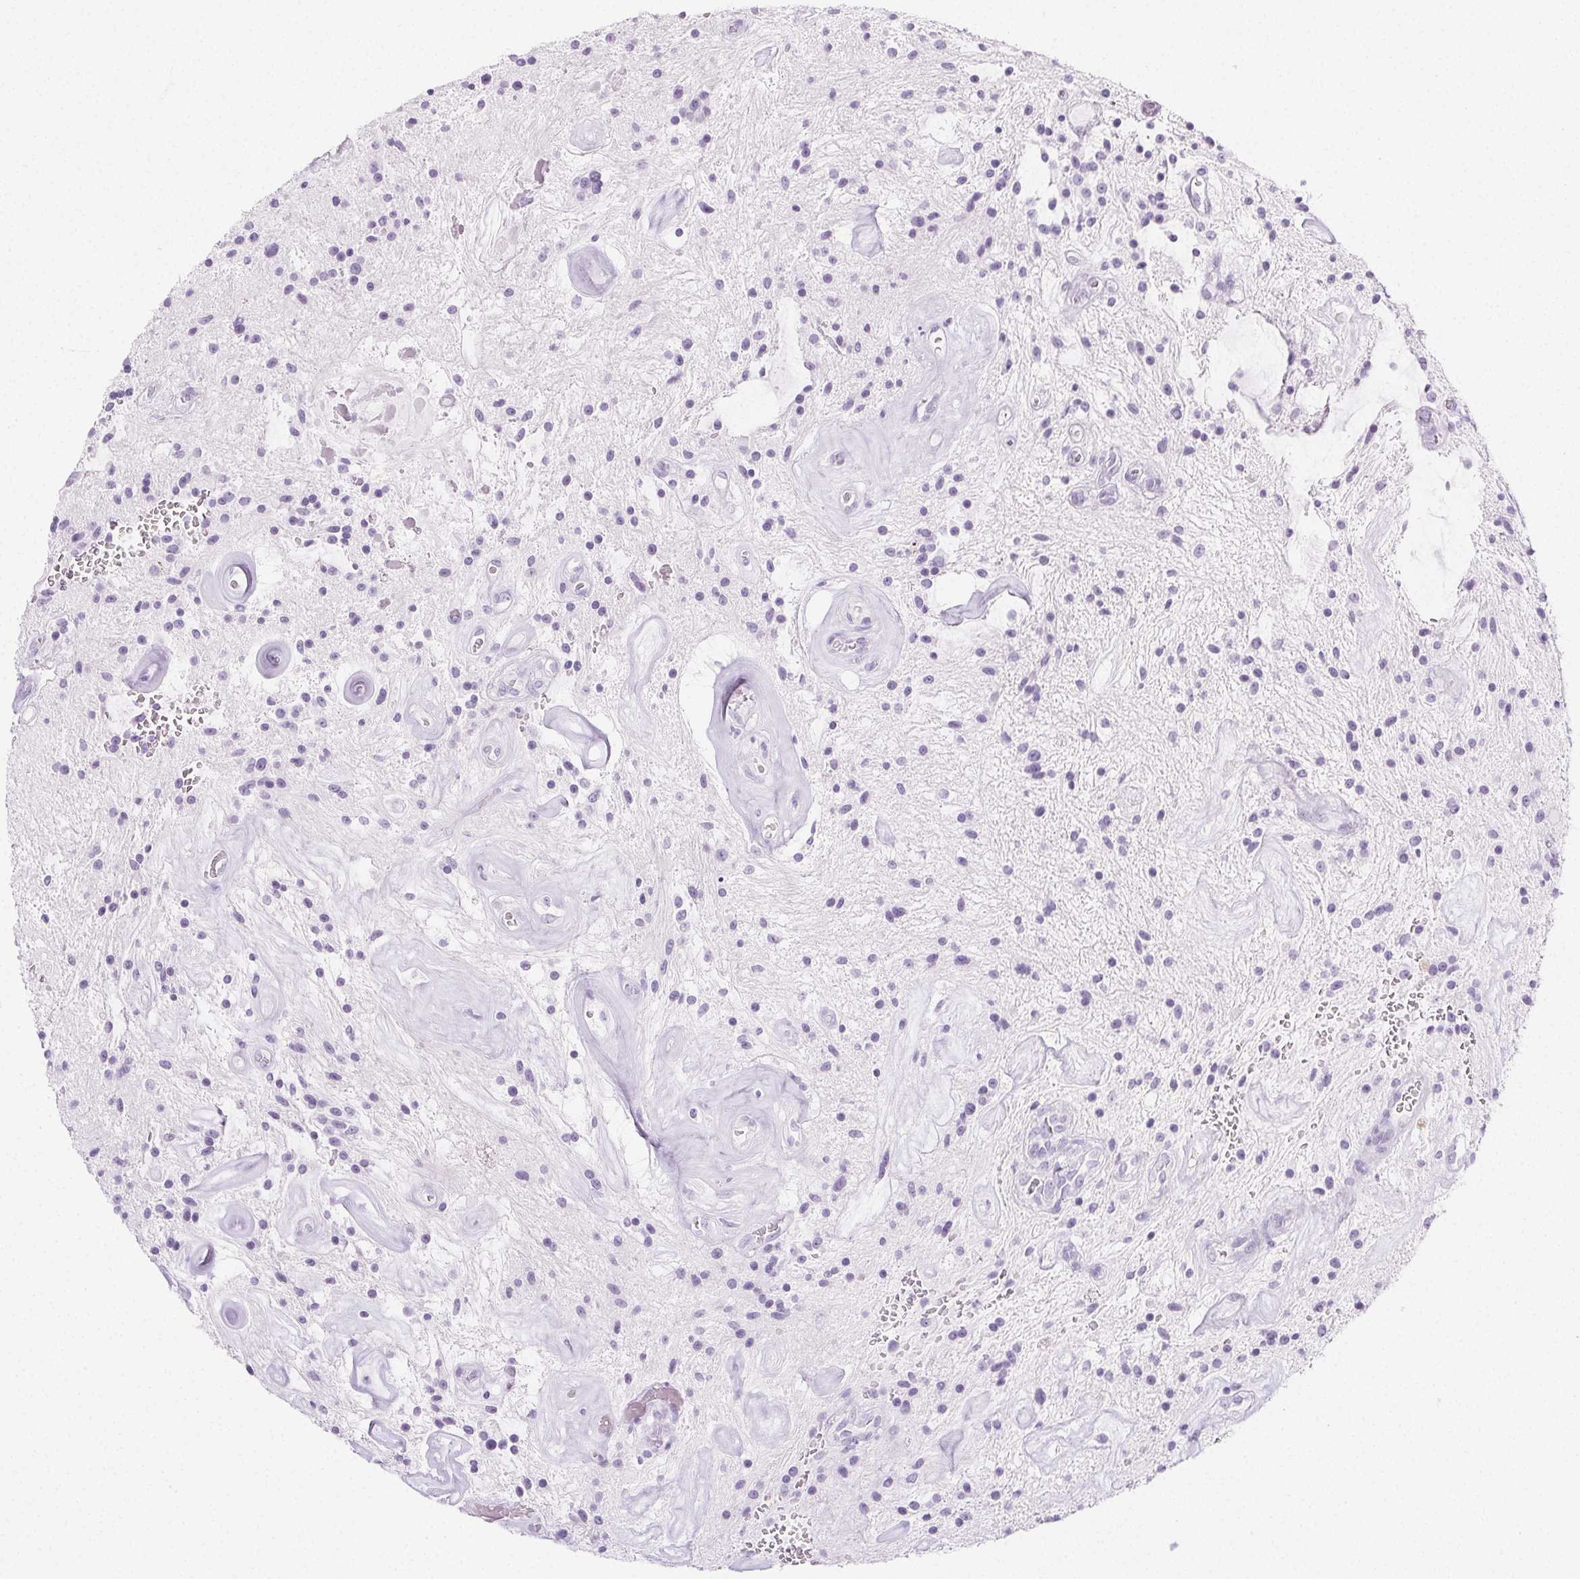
{"staining": {"intensity": "negative", "quantity": "none", "location": "none"}, "tissue": "glioma", "cell_type": "Tumor cells", "image_type": "cancer", "snomed": [{"axis": "morphology", "description": "Glioma, malignant, Low grade"}, {"axis": "topography", "description": "Cerebellum"}], "caption": "Human malignant glioma (low-grade) stained for a protein using immunohistochemistry reveals no staining in tumor cells.", "gene": "PI3", "patient": {"sex": "female", "age": 14}}